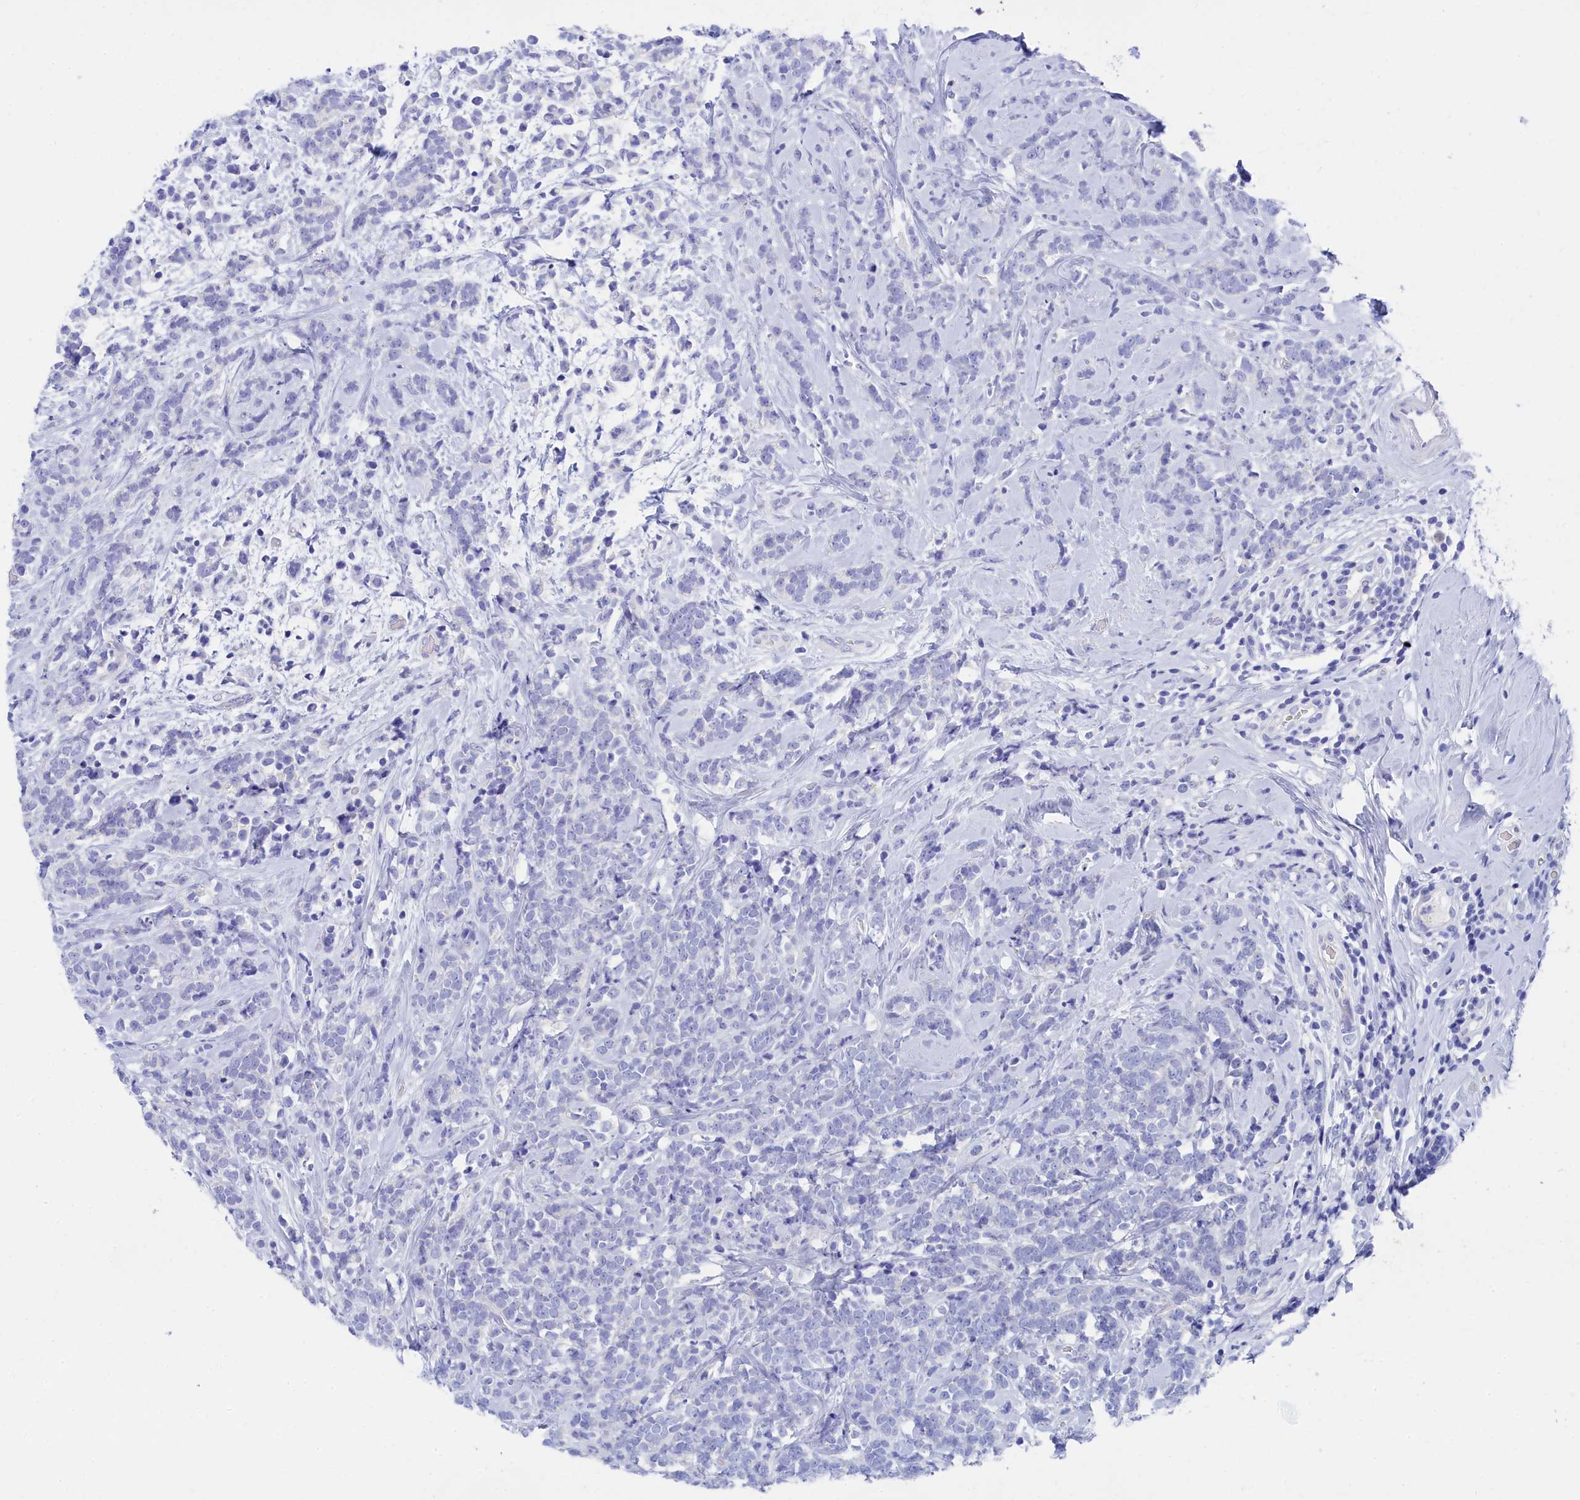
{"staining": {"intensity": "negative", "quantity": "none", "location": "none"}, "tissue": "breast cancer", "cell_type": "Tumor cells", "image_type": "cancer", "snomed": [{"axis": "morphology", "description": "Lobular carcinoma"}, {"axis": "topography", "description": "Breast"}], "caption": "DAB immunohistochemical staining of breast lobular carcinoma demonstrates no significant positivity in tumor cells.", "gene": "TRIM10", "patient": {"sex": "female", "age": 58}}